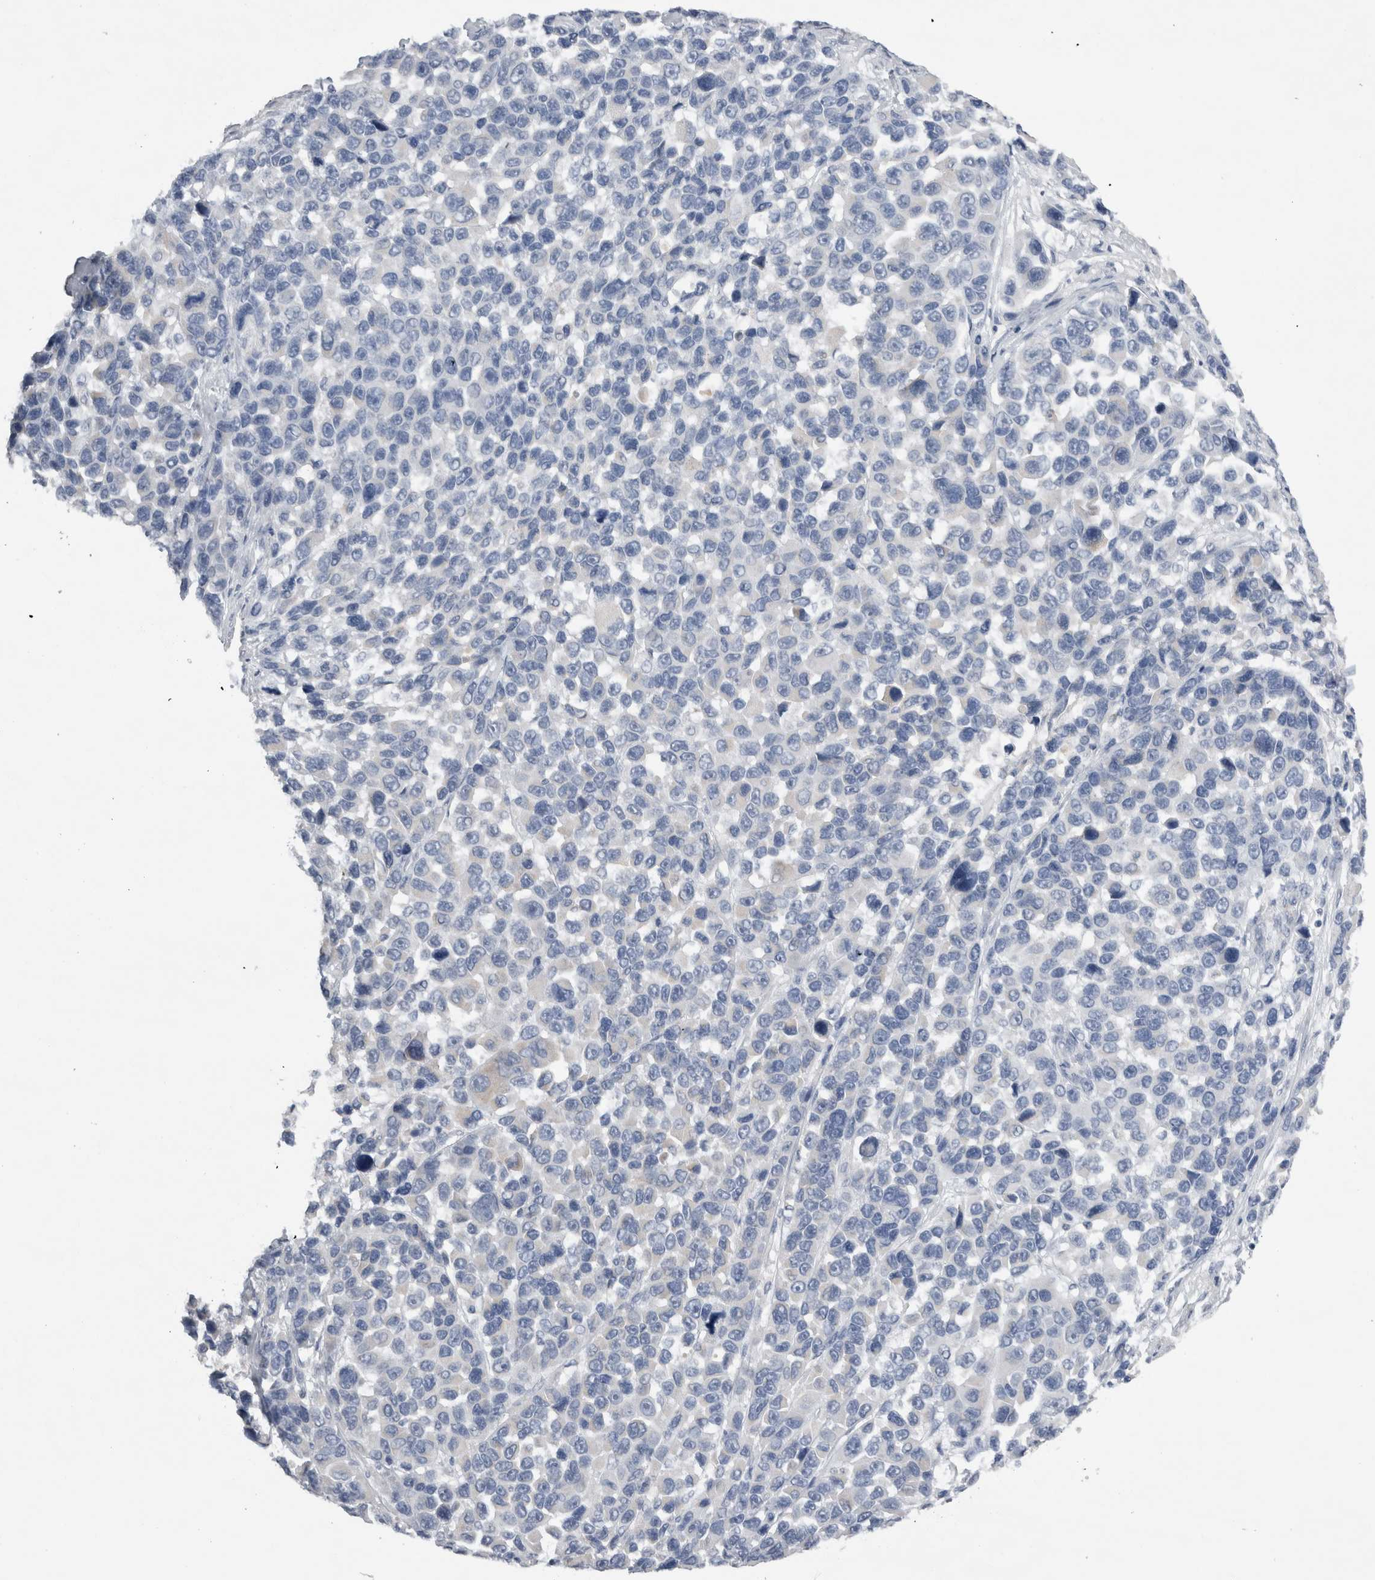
{"staining": {"intensity": "negative", "quantity": "none", "location": "none"}, "tissue": "melanoma", "cell_type": "Tumor cells", "image_type": "cancer", "snomed": [{"axis": "morphology", "description": "Malignant melanoma, NOS"}, {"axis": "topography", "description": "Skin"}], "caption": "This is an immunohistochemistry (IHC) photomicrograph of human malignant melanoma. There is no staining in tumor cells.", "gene": "DHRS4", "patient": {"sex": "male", "age": 53}}